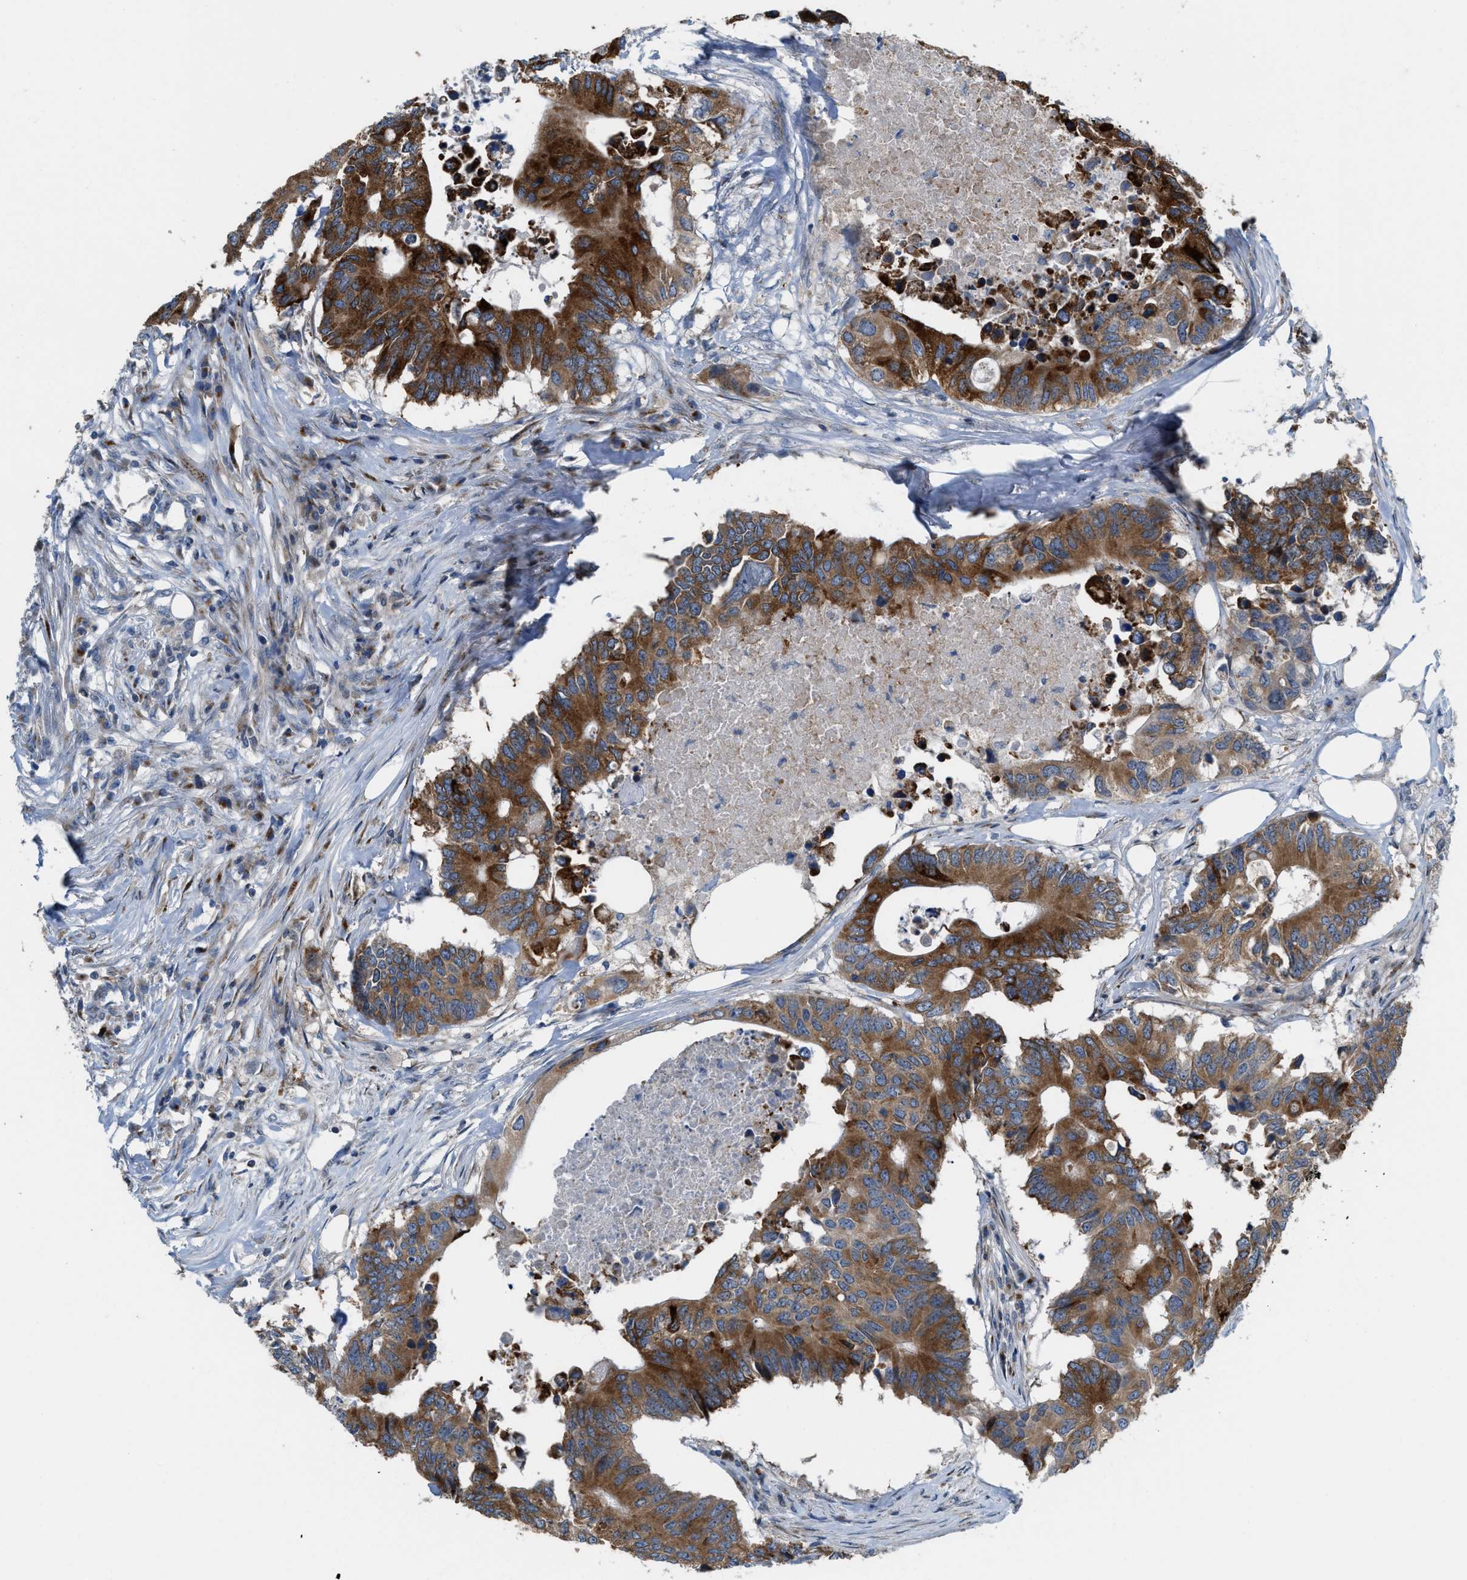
{"staining": {"intensity": "strong", "quantity": ">75%", "location": "cytoplasmic/membranous"}, "tissue": "colorectal cancer", "cell_type": "Tumor cells", "image_type": "cancer", "snomed": [{"axis": "morphology", "description": "Adenocarcinoma, NOS"}, {"axis": "topography", "description": "Colon"}], "caption": "Adenocarcinoma (colorectal) stained with a protein marker demonstrates strong staining in tumor cells.", "gene": "DIPK1A", "patient": {"sex": "male", "age": 71}}